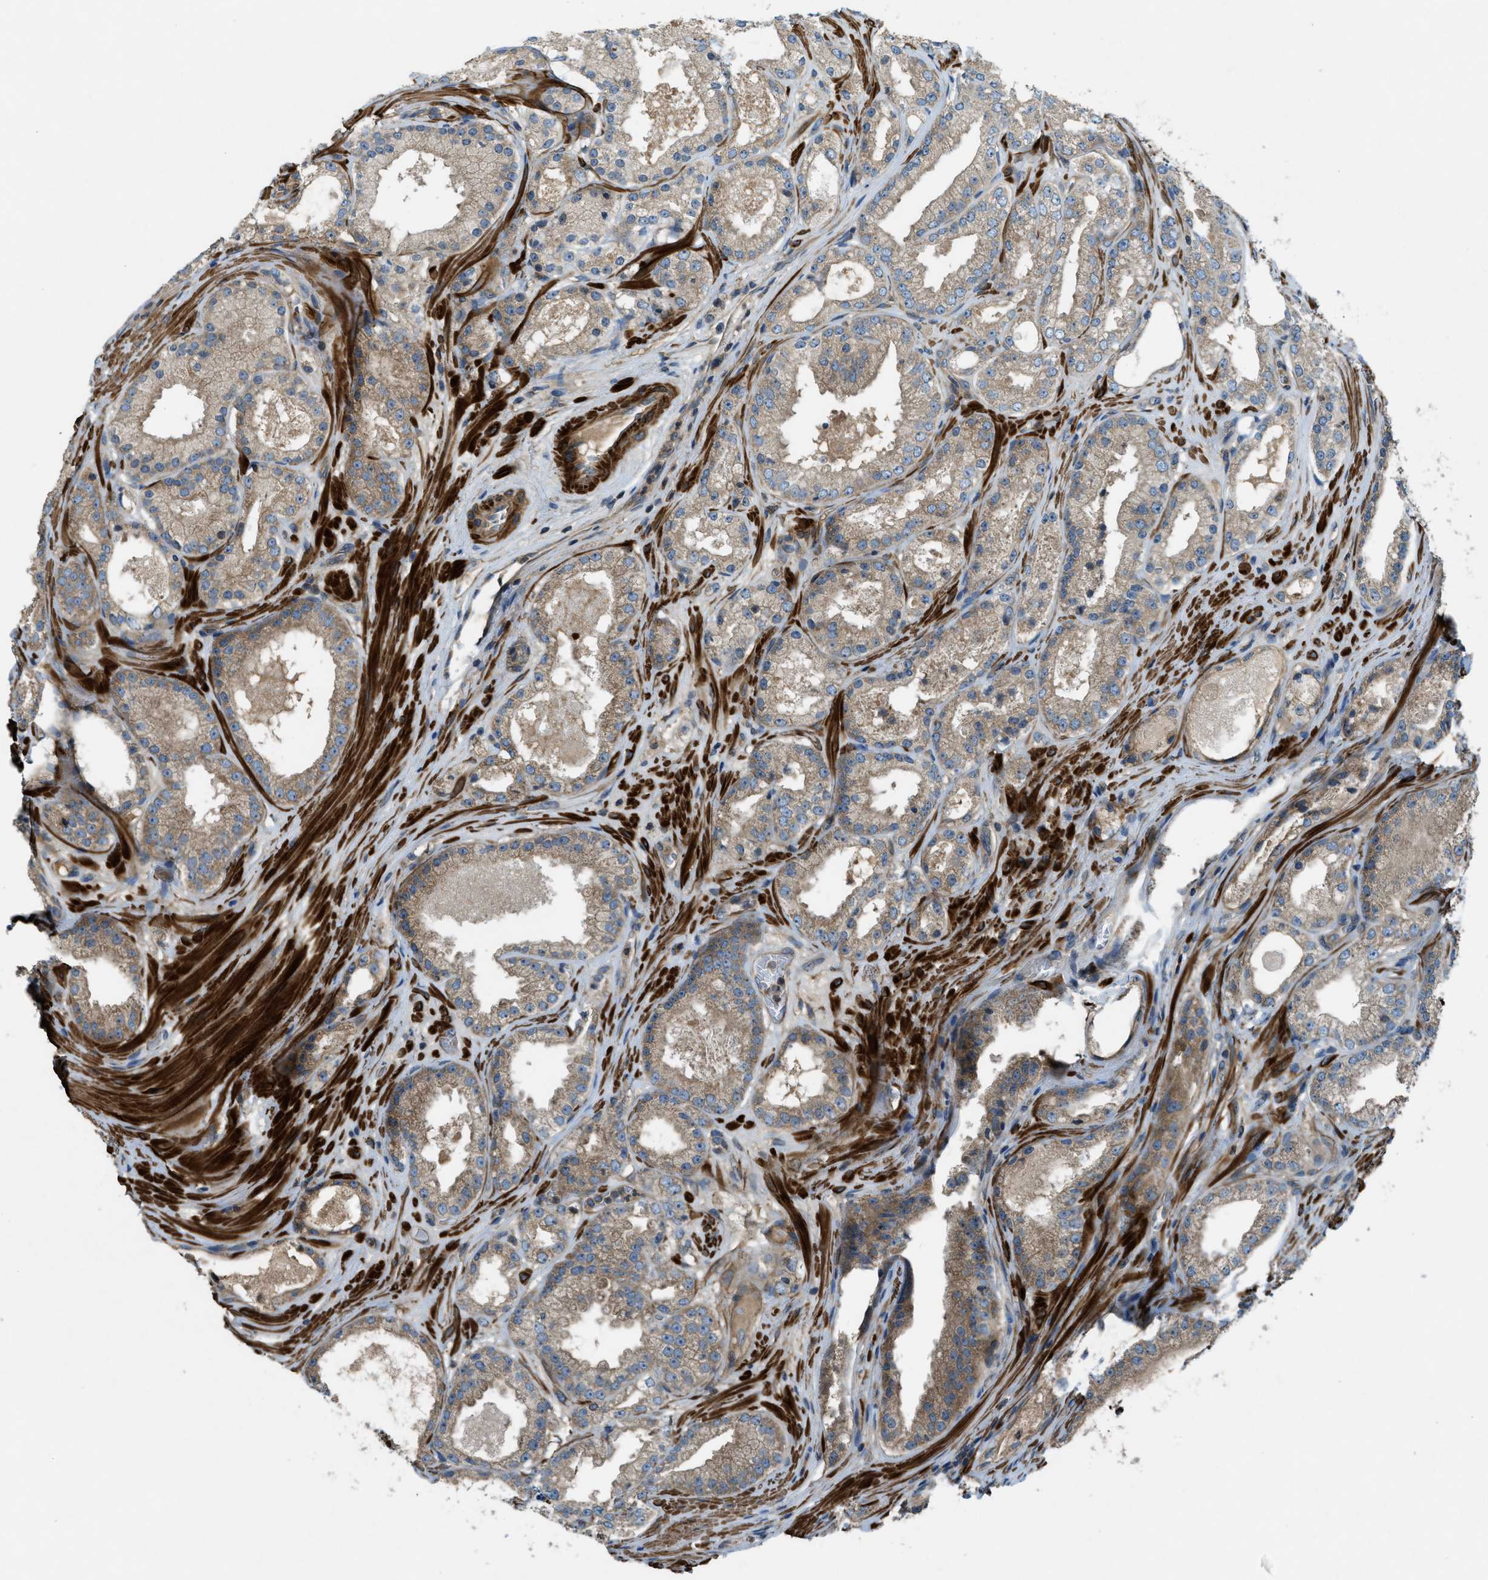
{"staining": {"intensity": "moderate", "quantity": ">75%", "location": "cytoplasmic/membranous"}, "tissue": "prostate cancer", "cell_type": "Tumor cells", "image_type": "cancer", "snomed": [{"axis": "morphology", "description": "Adenocarcinoma, High grade"}, {"axis": "topography", "description": "Prostate"}], "caption": "Immunohistochemistry (IHC) of human prostate adenocarcinoma (high-grade) exhibits medium levels of moderate cytoplasmic/membranous positivity in about >75% of tumor cells.", "gene": "VEZT", "patient": {"sex": "male", "age": 65}}